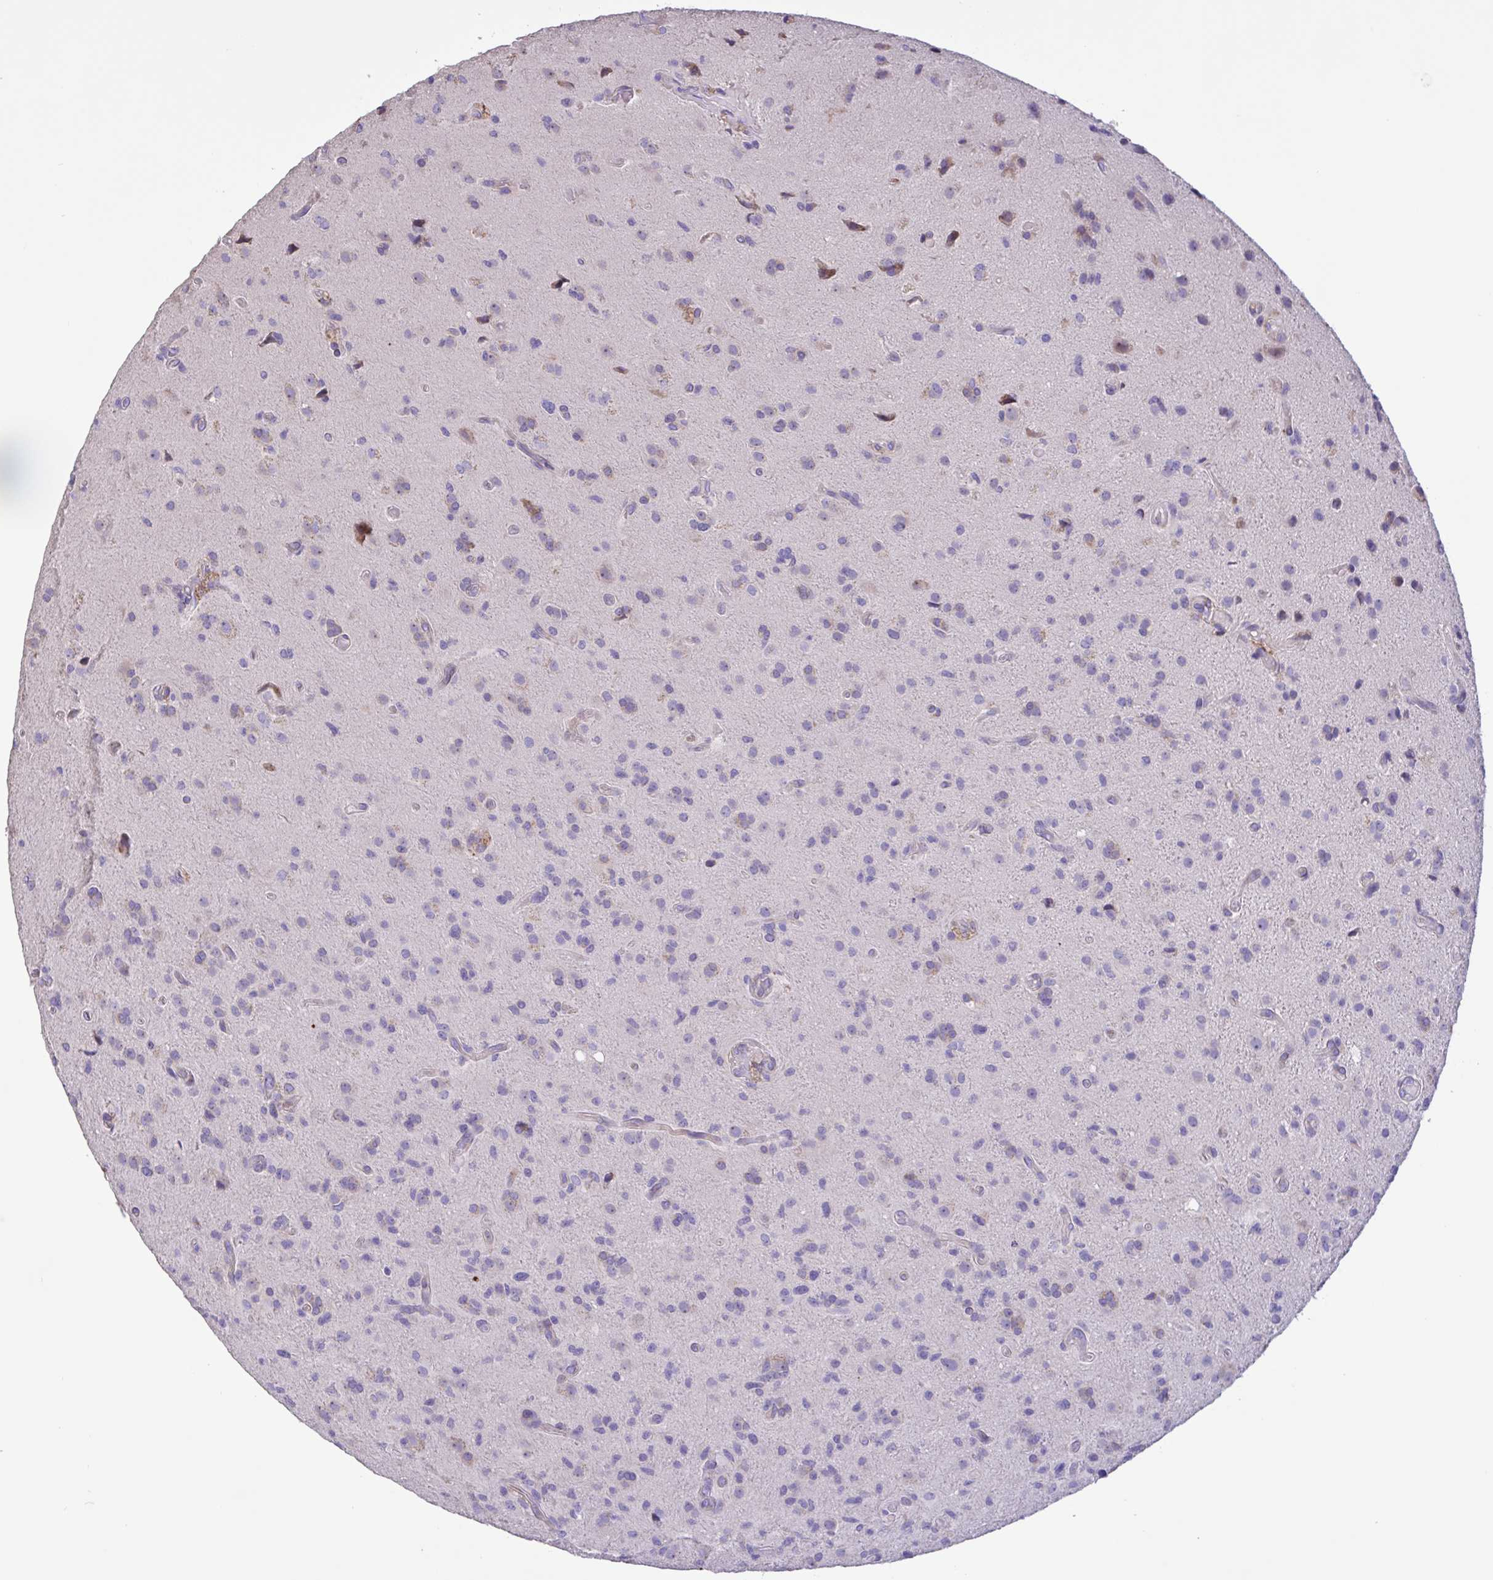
{"staining": {"intensity": "weak", "quantity": "<25%", "location": "cytoplasmic/membranous"}, "tissue": "glioma", "cell_type": "Tumor cells", "image_type": "cancer", "snomed": [{"axis": "morphology", "description": "Glioma, malignant, High grade"}, {"axis": "topography", "description": "Brain"}], "caption": "Tumor cells show no significant expression in glioma.", "gene": "DSC3", "patient": {"sex": "male", "age": 55}}